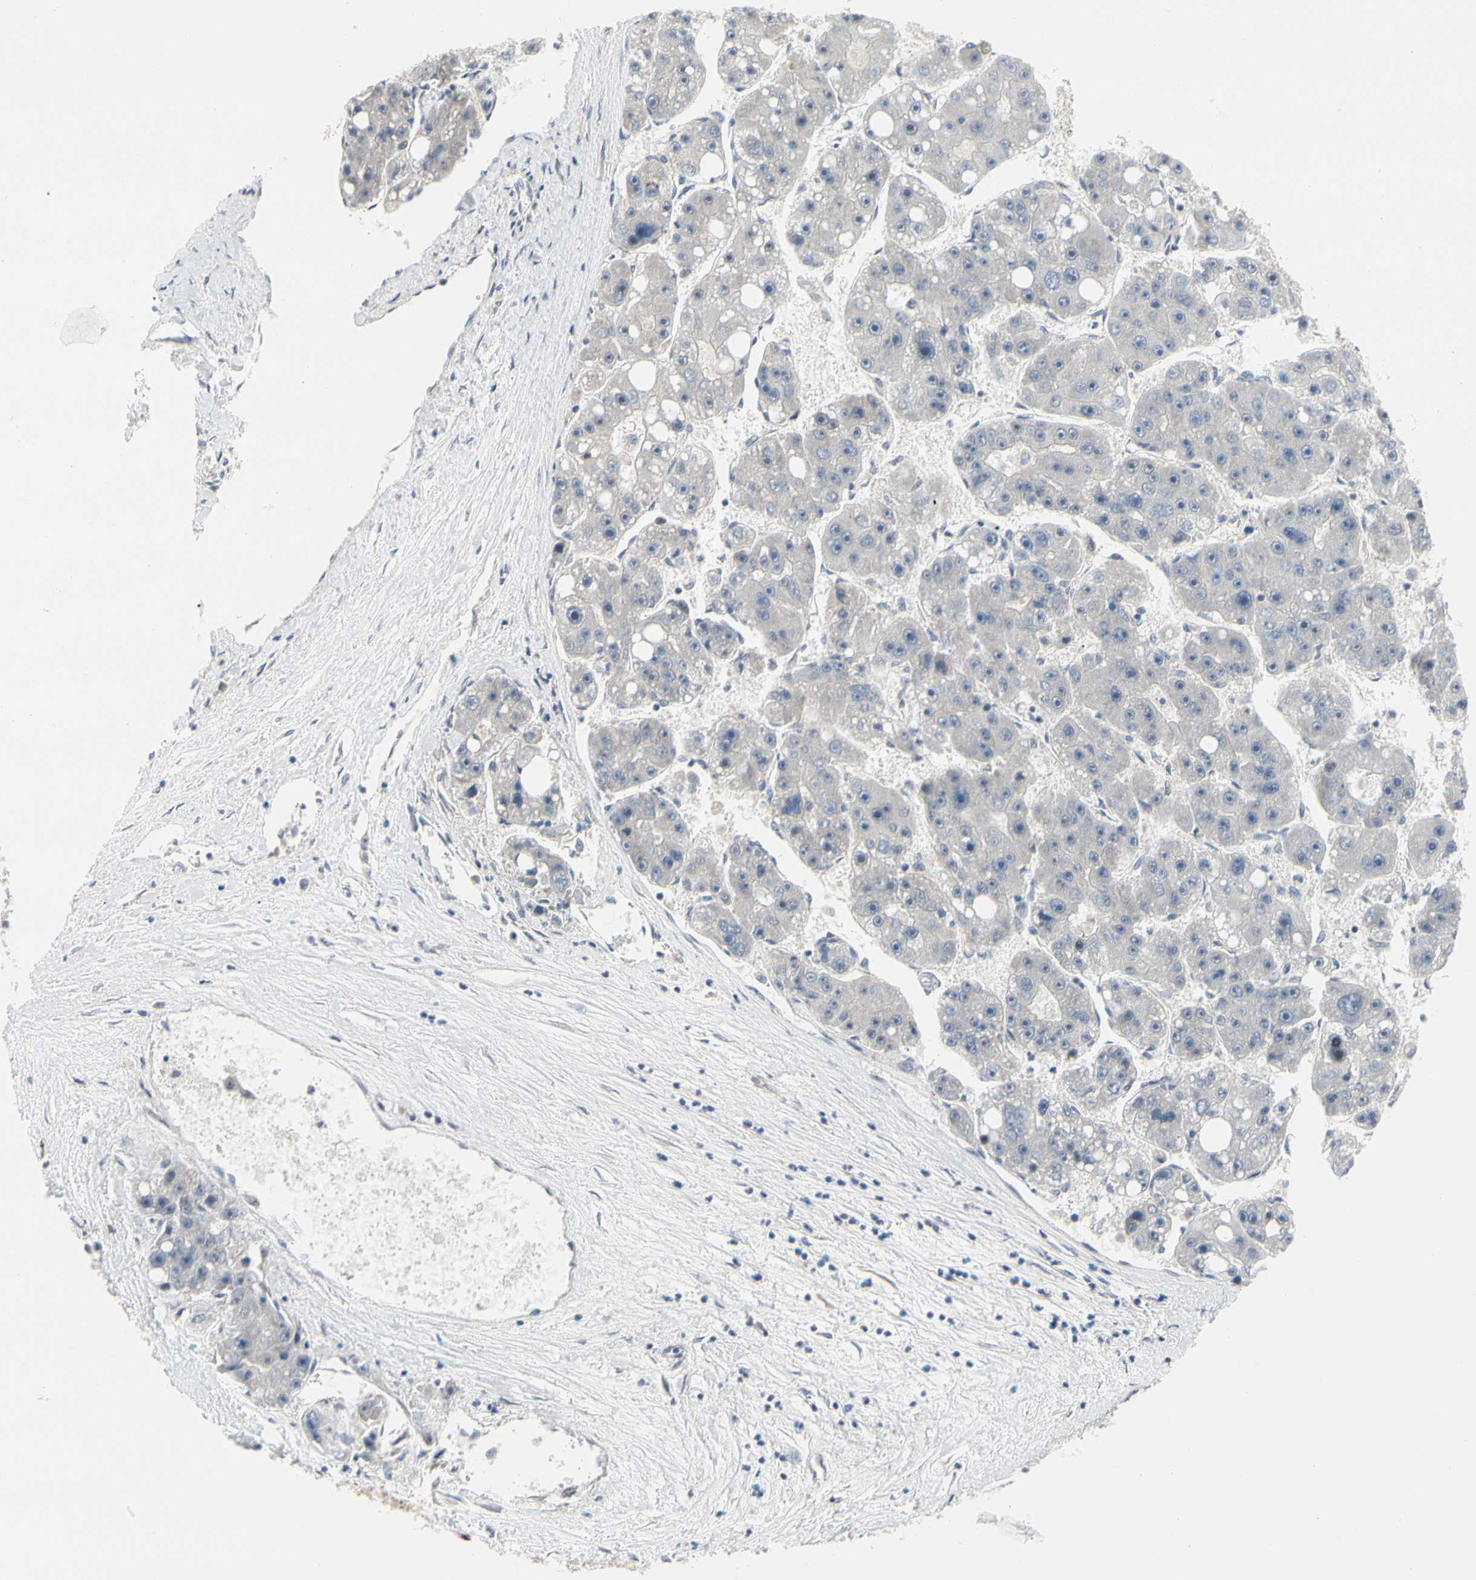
{"staining": {"intensity": "negative", "quantity": "none", "location": "none"}, "tissue": "liver cancer", "cell_type": "Tumor cells", "image_type": "cancer", "snomed": [{"axis": "morphology", "description": "Carcinoma, Hepatocellular, NOS"}, {"axis": "topography", "description": "Liver"}], "caption": "The photomicrograph exhibits no significant staining in tumor cells of hepatocellular carcinoma (liver).", "gene": "CDK5", "patient": {"sex": "female", "age": 61}}